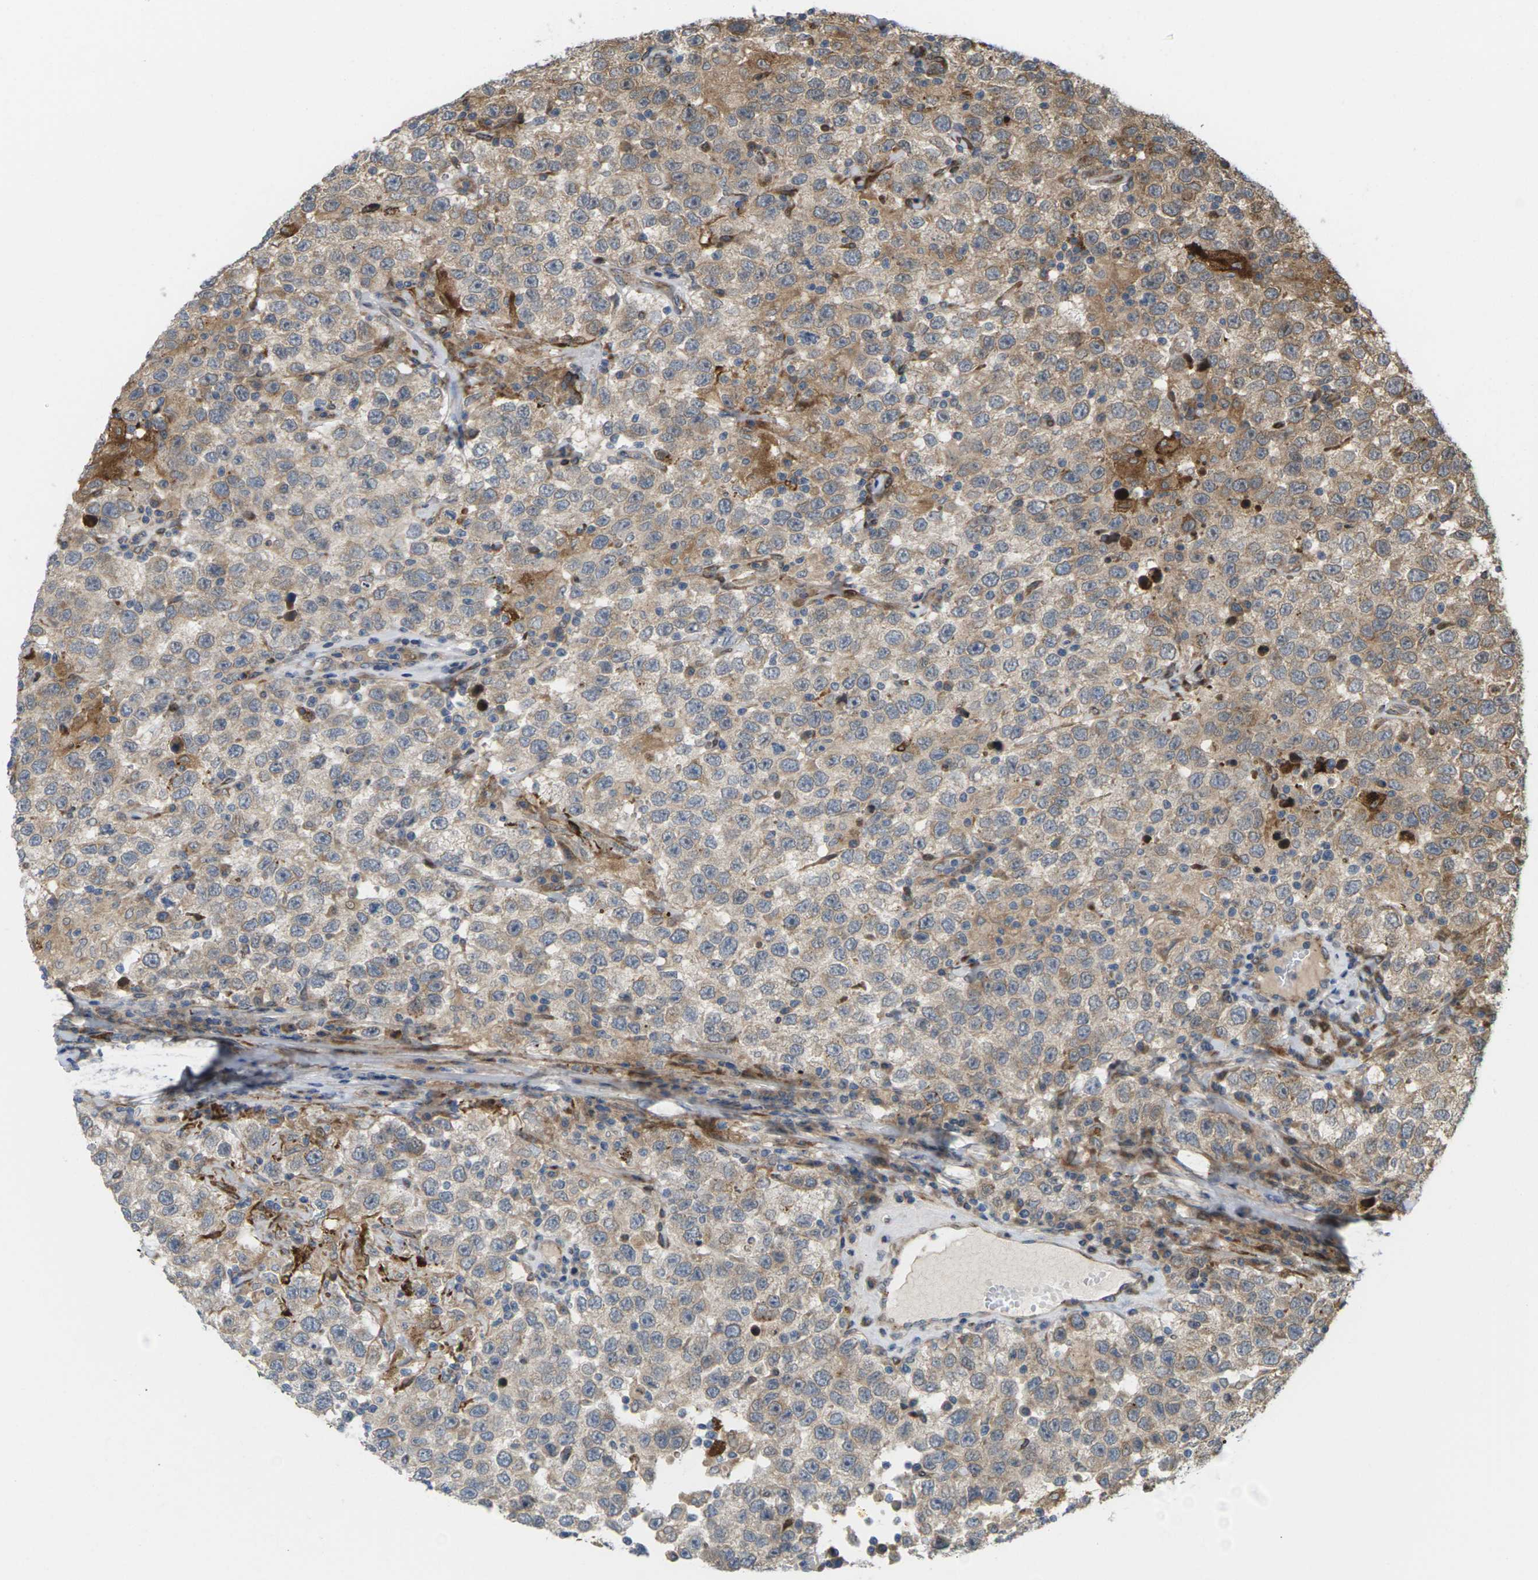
{"staining": {"intensity": "moderate", "quantity": "25%-75%", "location": "cytoplasmic/membranous"}, "tissue": "testis cancer", "cell_type": "Tumor cells", "image_type": "cancer", "snomed": [{"axis": "morphology", "description": "Seminoma, NOS"}, {"axis": "topography", "description": "Testis"}], "caption": "IHC staining of testis seminoma, which shows medium levels of moderate cytoplasmic/membranous positivity in about 25%-75% of tumor cells indicating moderate cytoplasmic/membranous protein positivity. The staining was performed using DAB (3,3'-diaminobenzidine) (brown) for protein detection and nuclei were counterstained in hematoxylin (blue).", "gene": "ROBO1", "patient": {"sex": "male", "age": 41}}